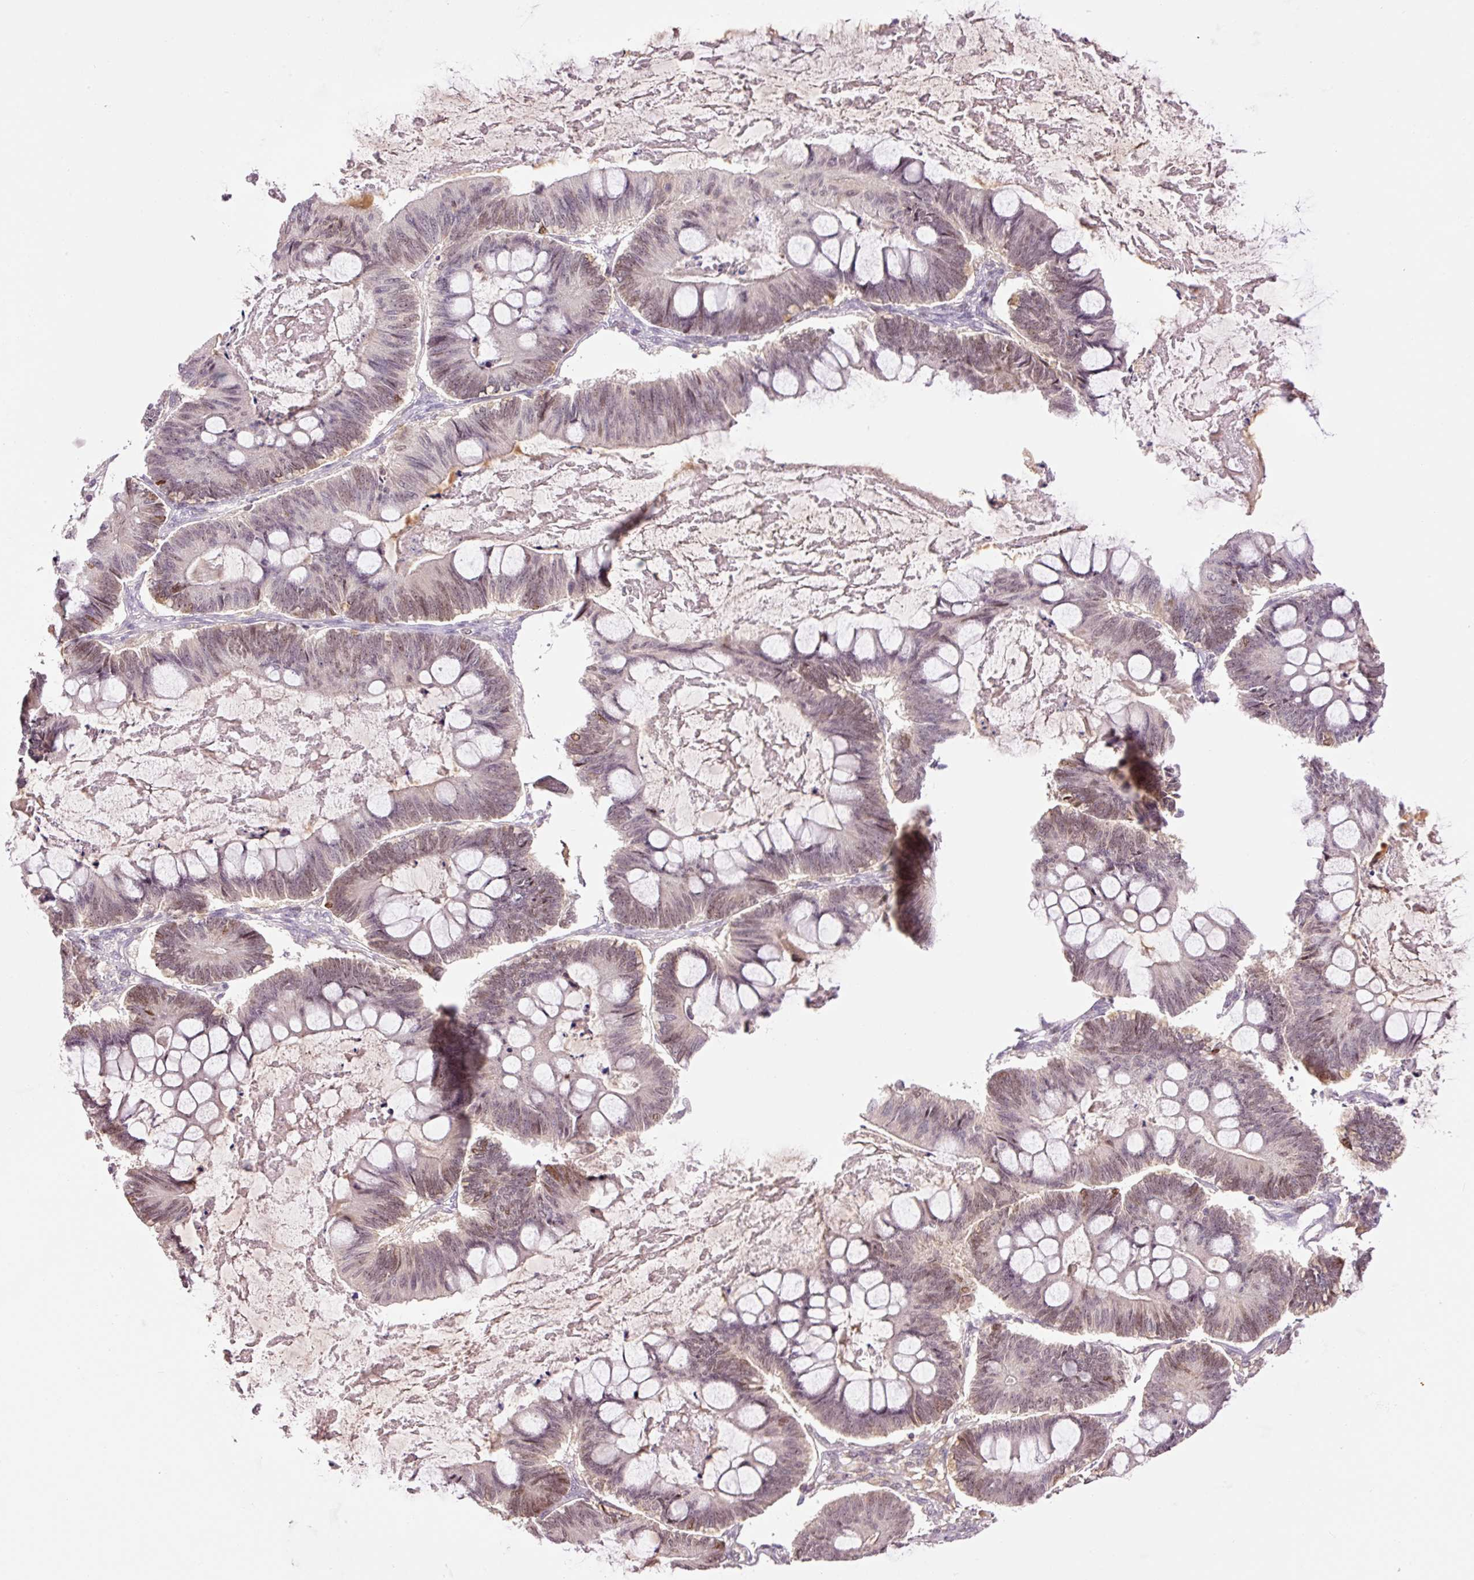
{"staining": {"intensity": "weak", "quantity": "25%-75%", "location": "nuclear"}, "tissue": "ovarian cancer", "cell_type": "Tumor cells", "image_type": "cancer", "snomed": [{"axis": "morphology", "description": "Cystadenocarcinoma, mucinous, NOS"}, {"axis": "topography", "description": "Ovary"}], "caption": "Immunohistochemistry micrograph of ovarian cancer stained for a protein (brown), which displays low levels of weak nuclear positivity in about 25%-75% of tumor cells.", "gene": "DPPA4", "patient": {"sex": "female", "age": 61}}